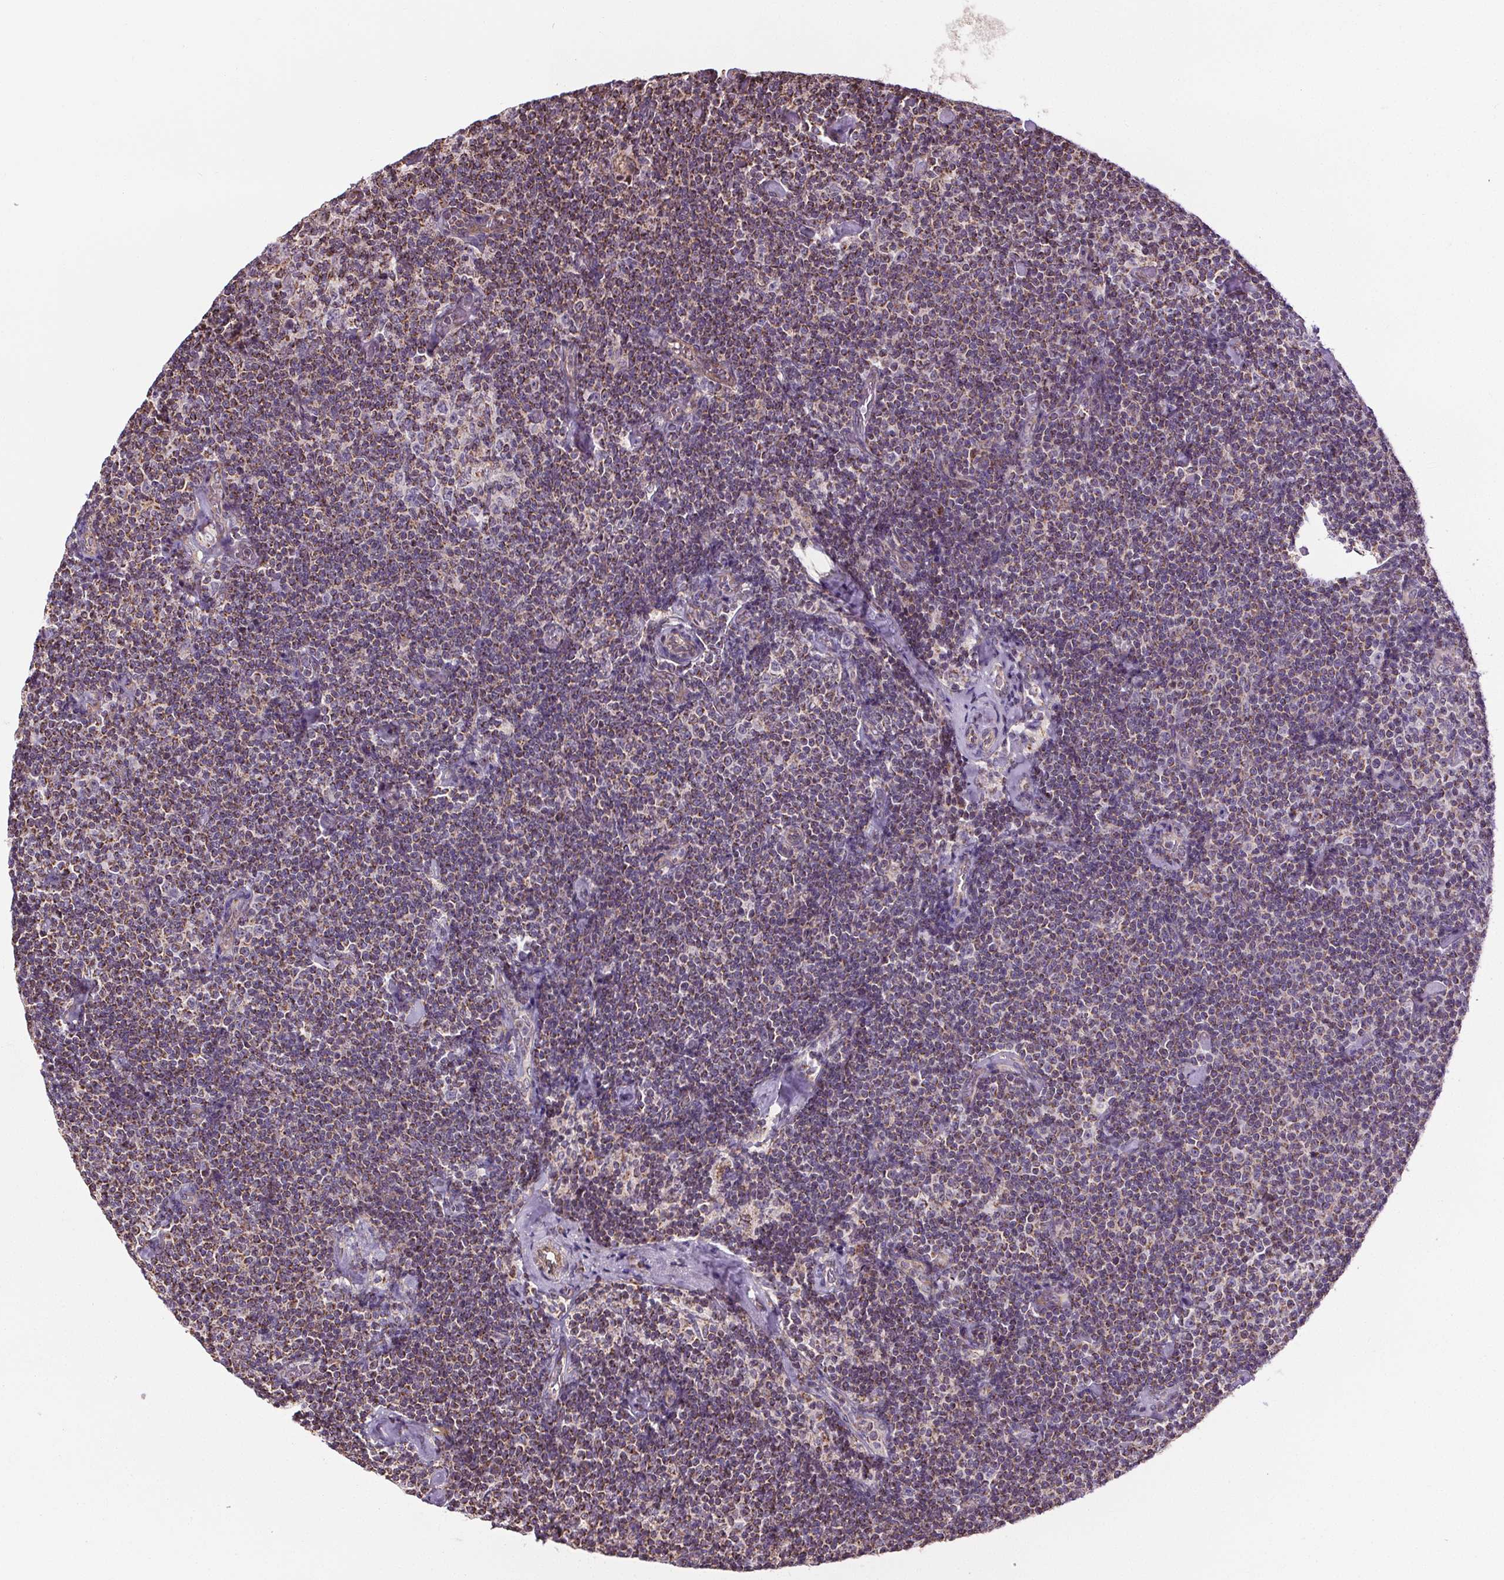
{"staining": {"intensity": "weak", "quantity": ">75%", "location": "cytoplasmic/membranous"}, "tissue": "lymphoma", "cell_type": "Tumor cells", "image_type": "cancer", "snomed": [{"axis": "morphology", "description": "Malignant lymphoma, non-Hodgkin's type, Low grade"}, {"axis": "topography", "description": "Lymph node"}], "caption": "IHC histopathology image of neoplastic tissue: human low-grade malignant lymphoma, non-Hodgkin's type stained using IHC demonstrates low levels of weak protein expression localized specifically in the cytoplasmic/membranous of tumor cells, appearing as a cytoplasmic/membranous brown color.", "gene": "ZNF548", "patient": {"sex": "male", "age": 81}}